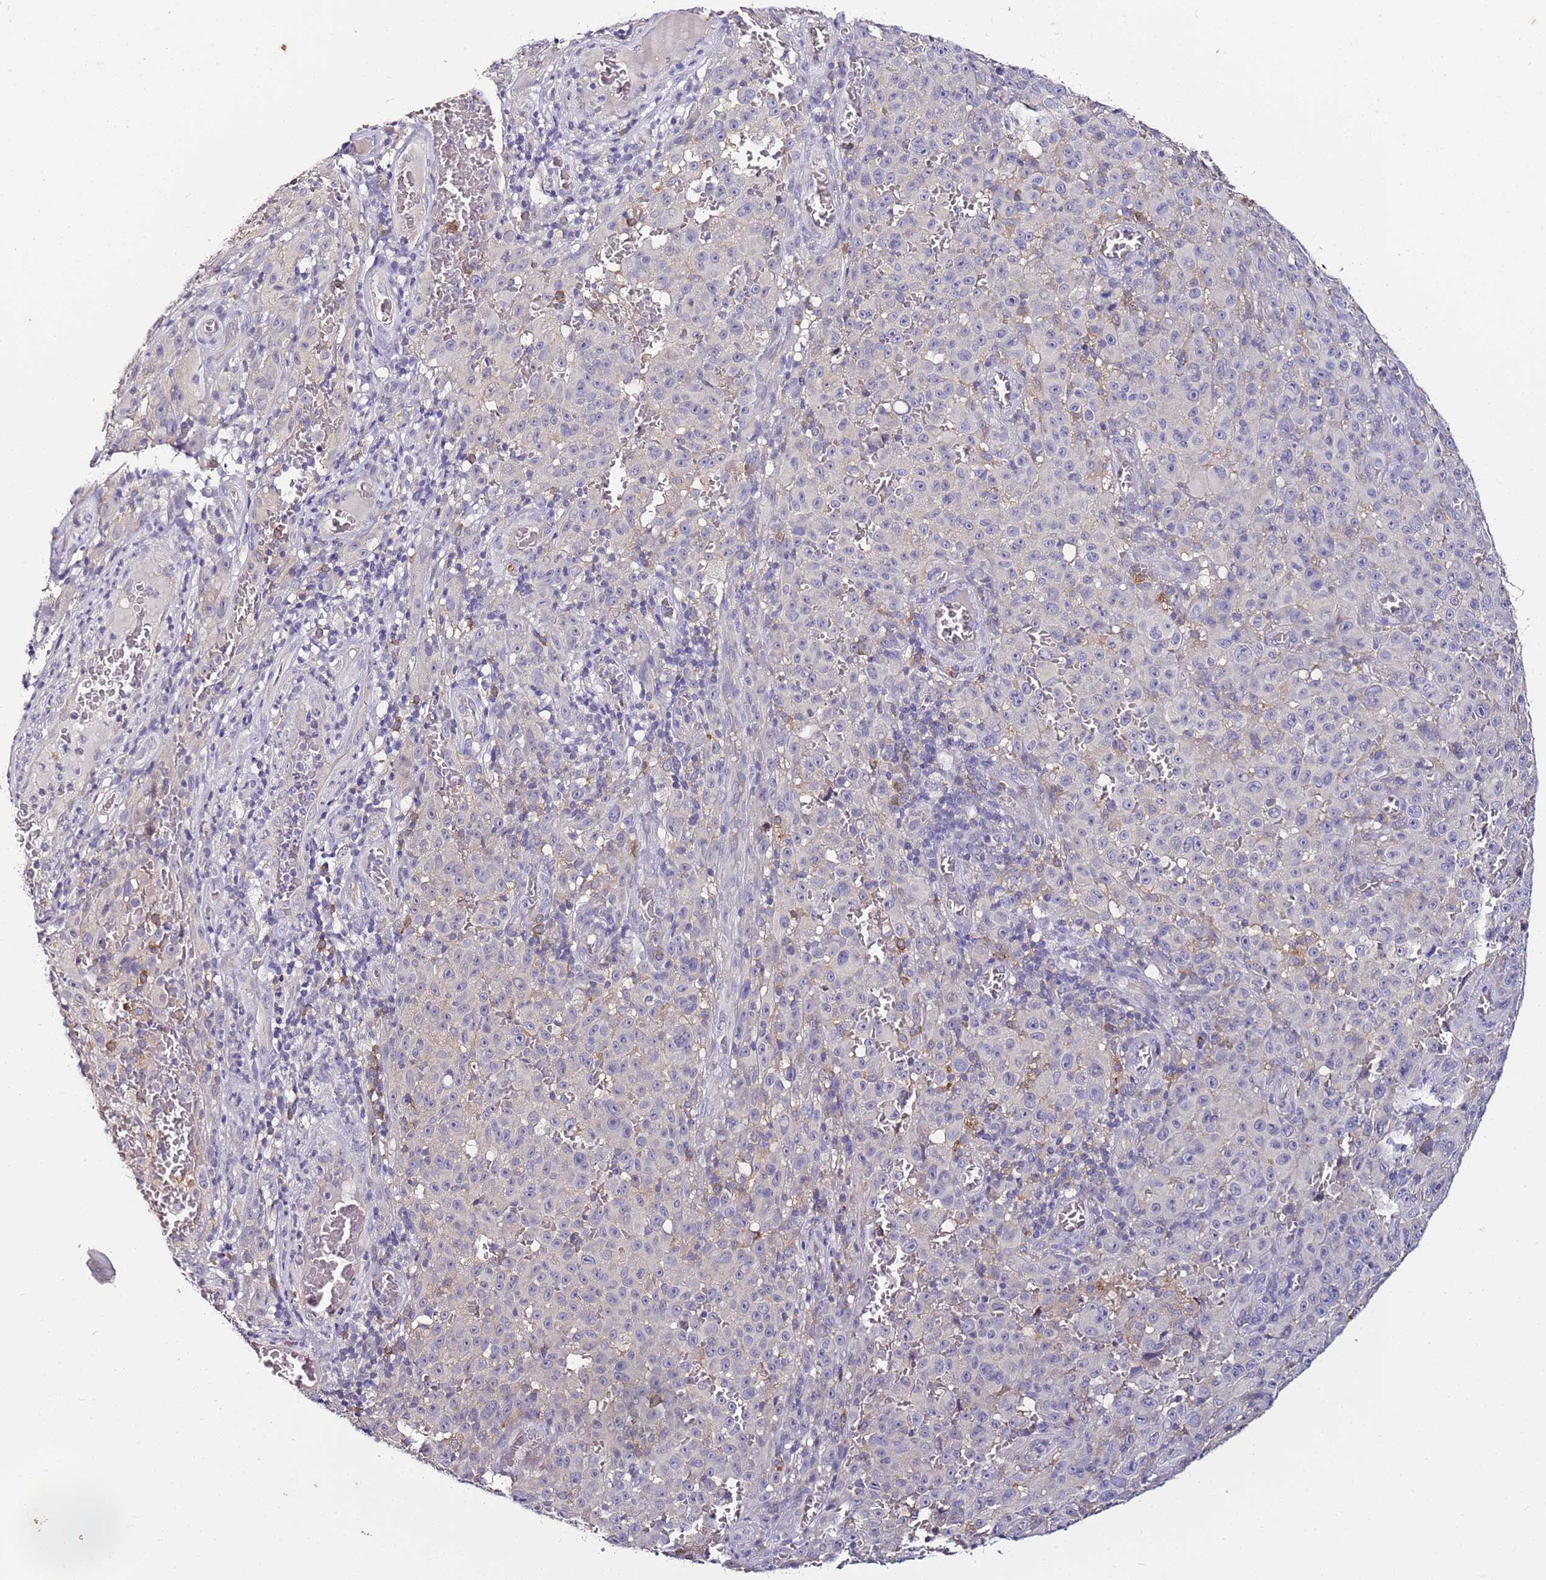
{"staining": {"intensity": "negative", "quantity": "none", "location": "none"}, "tissue": "melanoma", "cell_type": "Tumor cells", "image_type": "cancer", "snomed": [{"axis": "morphology", "description": "Malignant melanoma, NOS"}, {"axis": "topography", "description": "Skin"}], "caption": "The IHC micrograph has no significant positivity in tumor cells of melanoma tissue.", "gene": "SRRM5", "patient": {"sex": "female", "age": 82}}